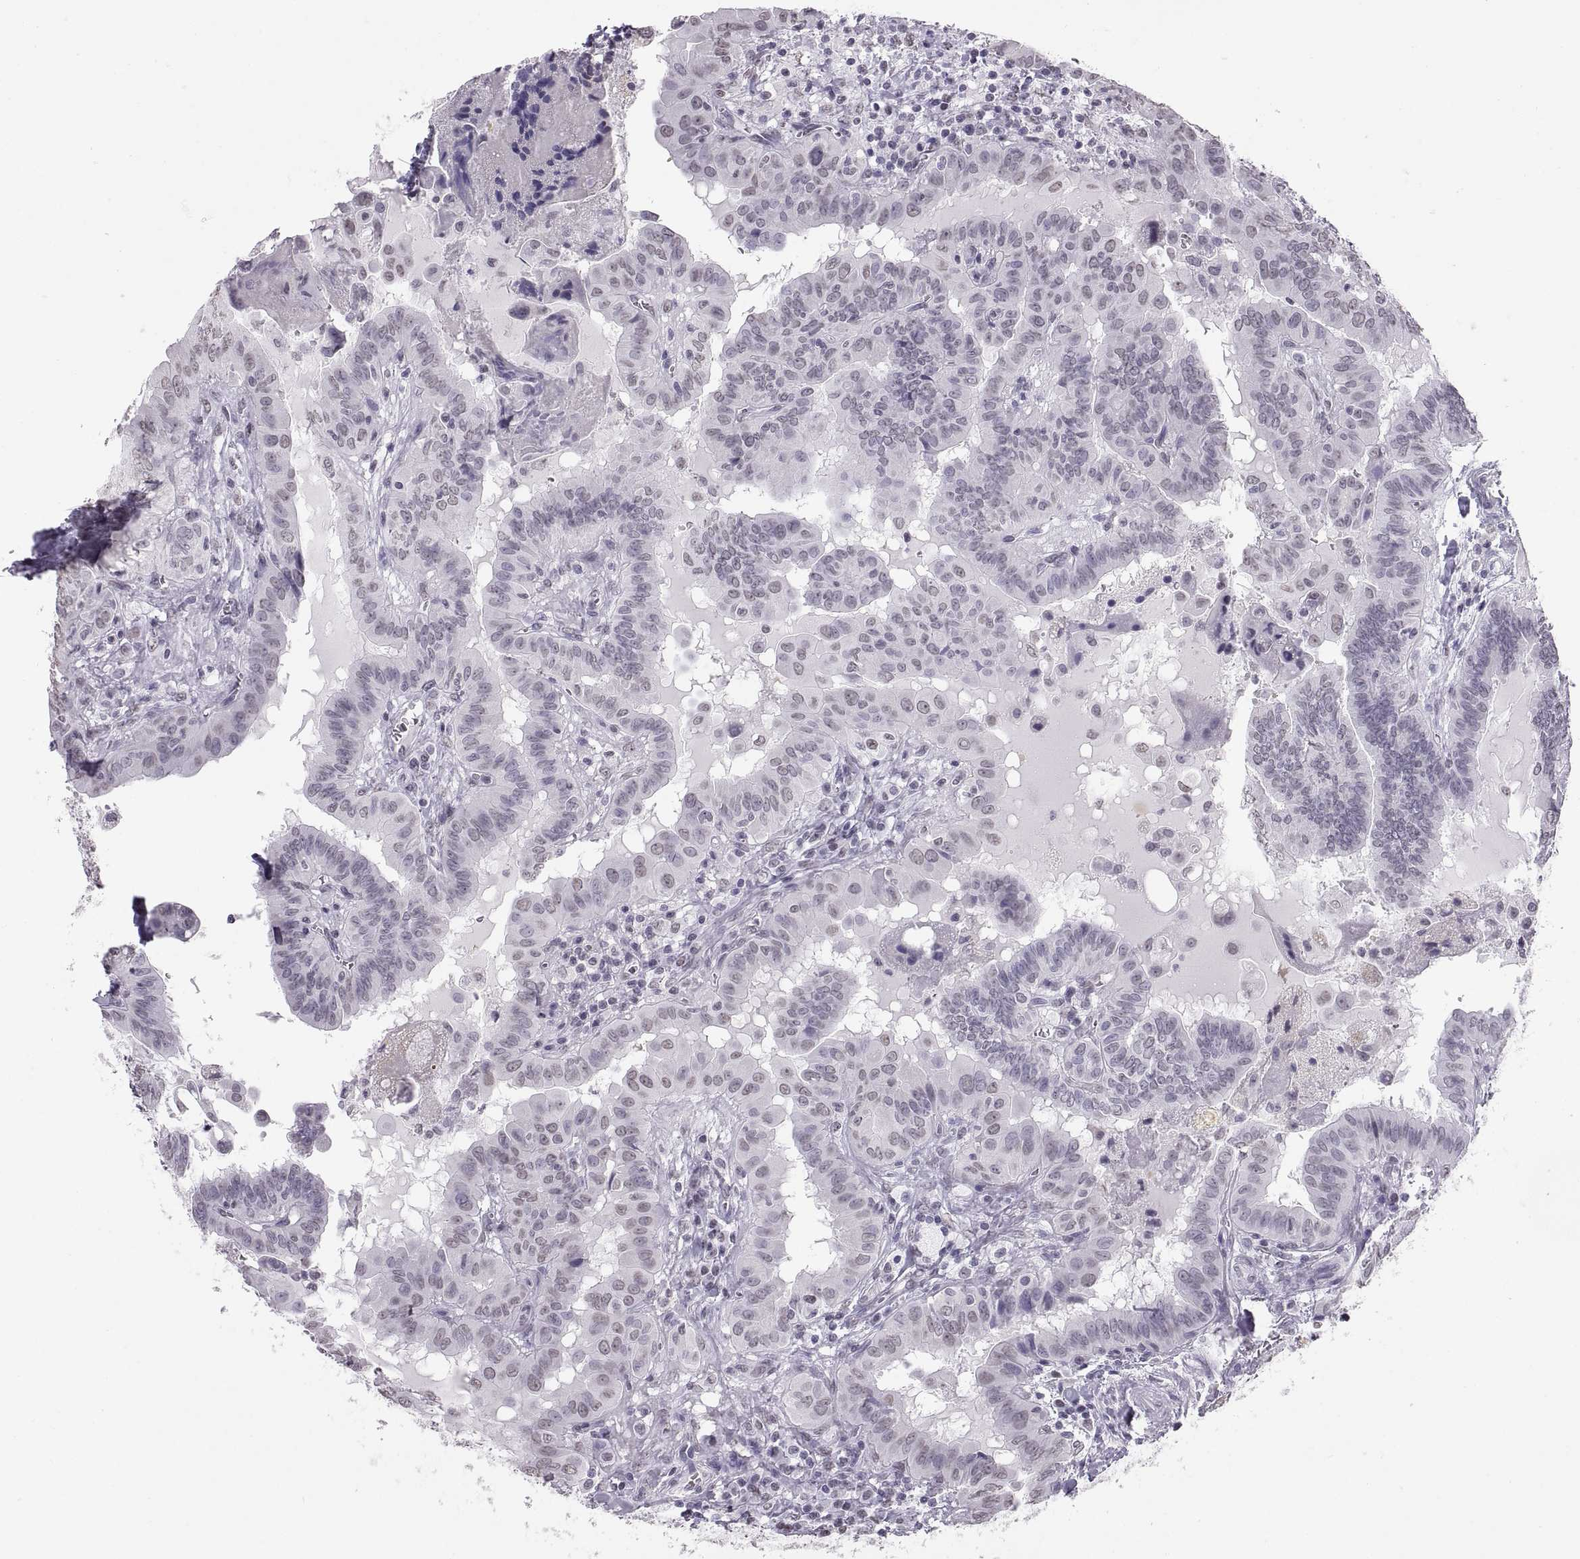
{"staining": {"intensity": "negative", "quantity": "none", "location": "none"}, "tissue": "thyroid cancer", "cell_type": "Tumor cells", "image_type": "cancer", "snomed": [{"axis": "morphology", "description": "Papillary adenocarcinoma, NOS"}, {"axis": "topography", "description": "Thyroid gland"}], "caption": "Thyroid papillary adenocarcinoma was stained to show a protein in brown. There is no significant expression in tumor cells.", "gene": "CARTPT", "patient": {"sex": "female", "age": 37}}